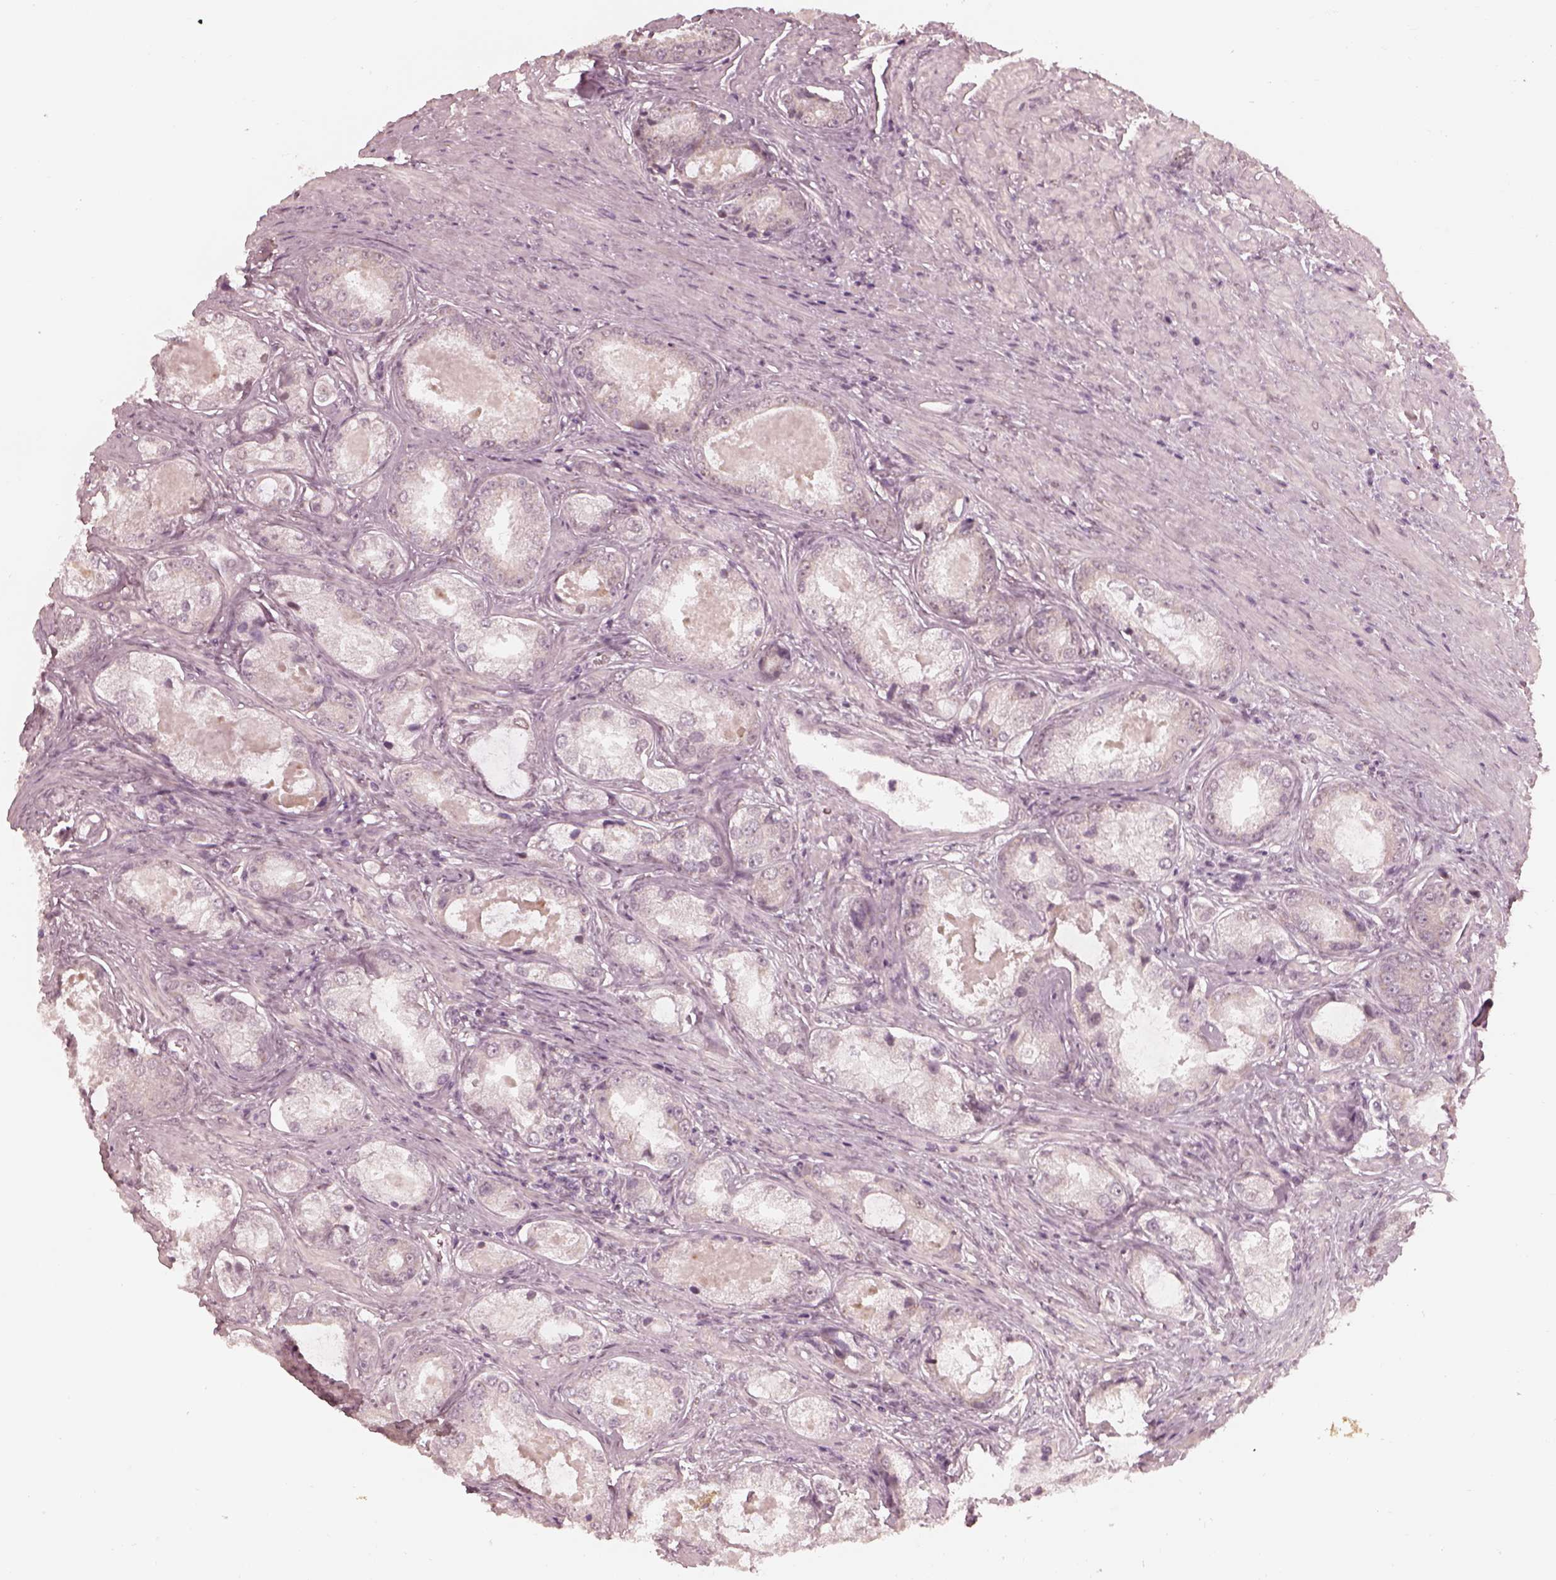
{"staining": {"intensity": "negative", "quantity": "none", "location": "none"}, "tissue": "prostate cancer", "cell_type": "Tumor cells", "image_type": "cancer", "snomed": [{"axis": "morphology", "description": "Adenocarcinoma, Low grade"}, {"axis": "topography", "description": "Prostate"}], "caption": "DAB immunohistochemical staining of prostate low-grade adenocarcinoma shows no significant staining in tumor cells.", "gene": "IQCB1", "patient": {"sex": "male", "age": 68}}